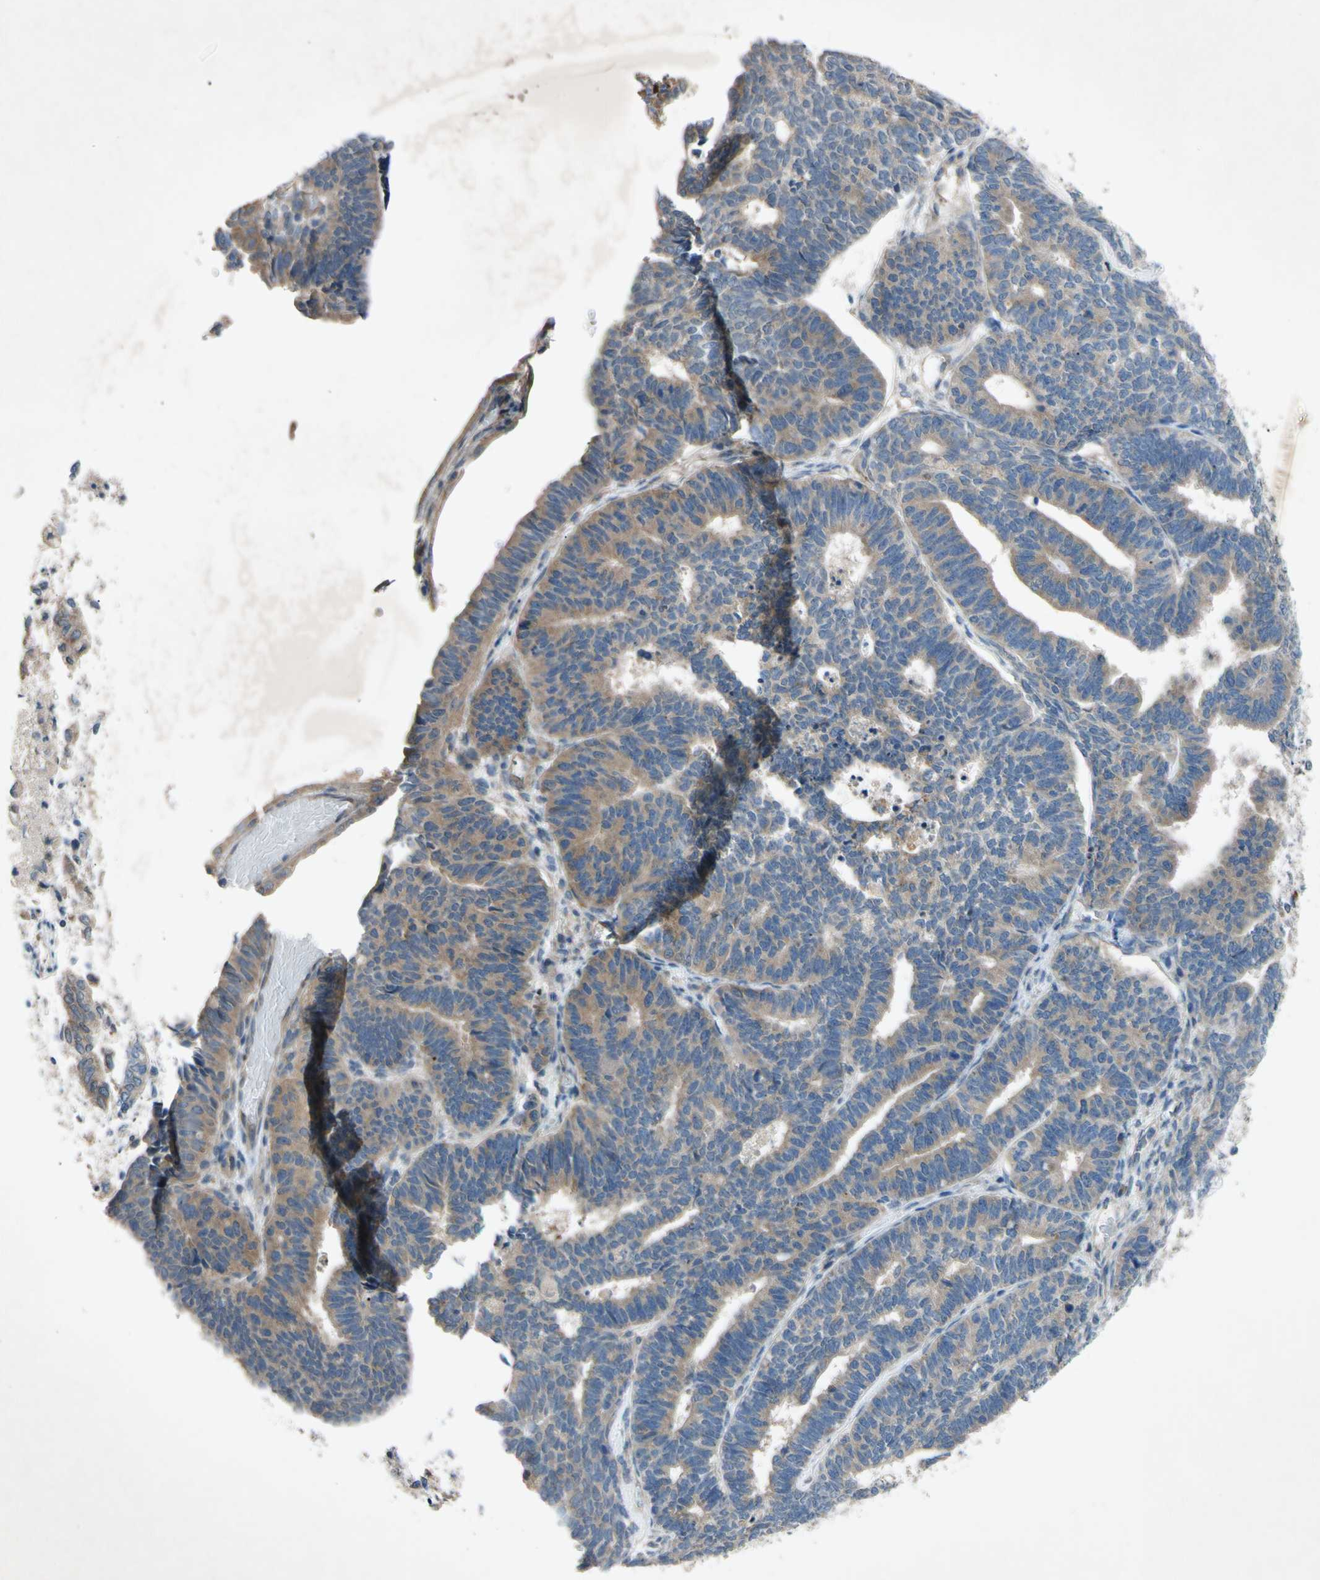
{"staining": {"intensity": "moderate", "quantity": ">75%", "location": "cytoplasmic/membranous"}, "tissue": "endometrial cancer", "cell_type": "Tumor cells", "image_type": "cancer", "snomed": [{"axis": "morphology", "description": "Adenocarcinoma, NOS"}, {"axis": "topography", "description": "Endometrium"}], "caption": "Human adenocarcinoma (endometrial) stained with a protein marker demonstrates moderate staining in tumor cells.", "gene": "HILPDA", "patient": {"sex": "female", "age": 70}}